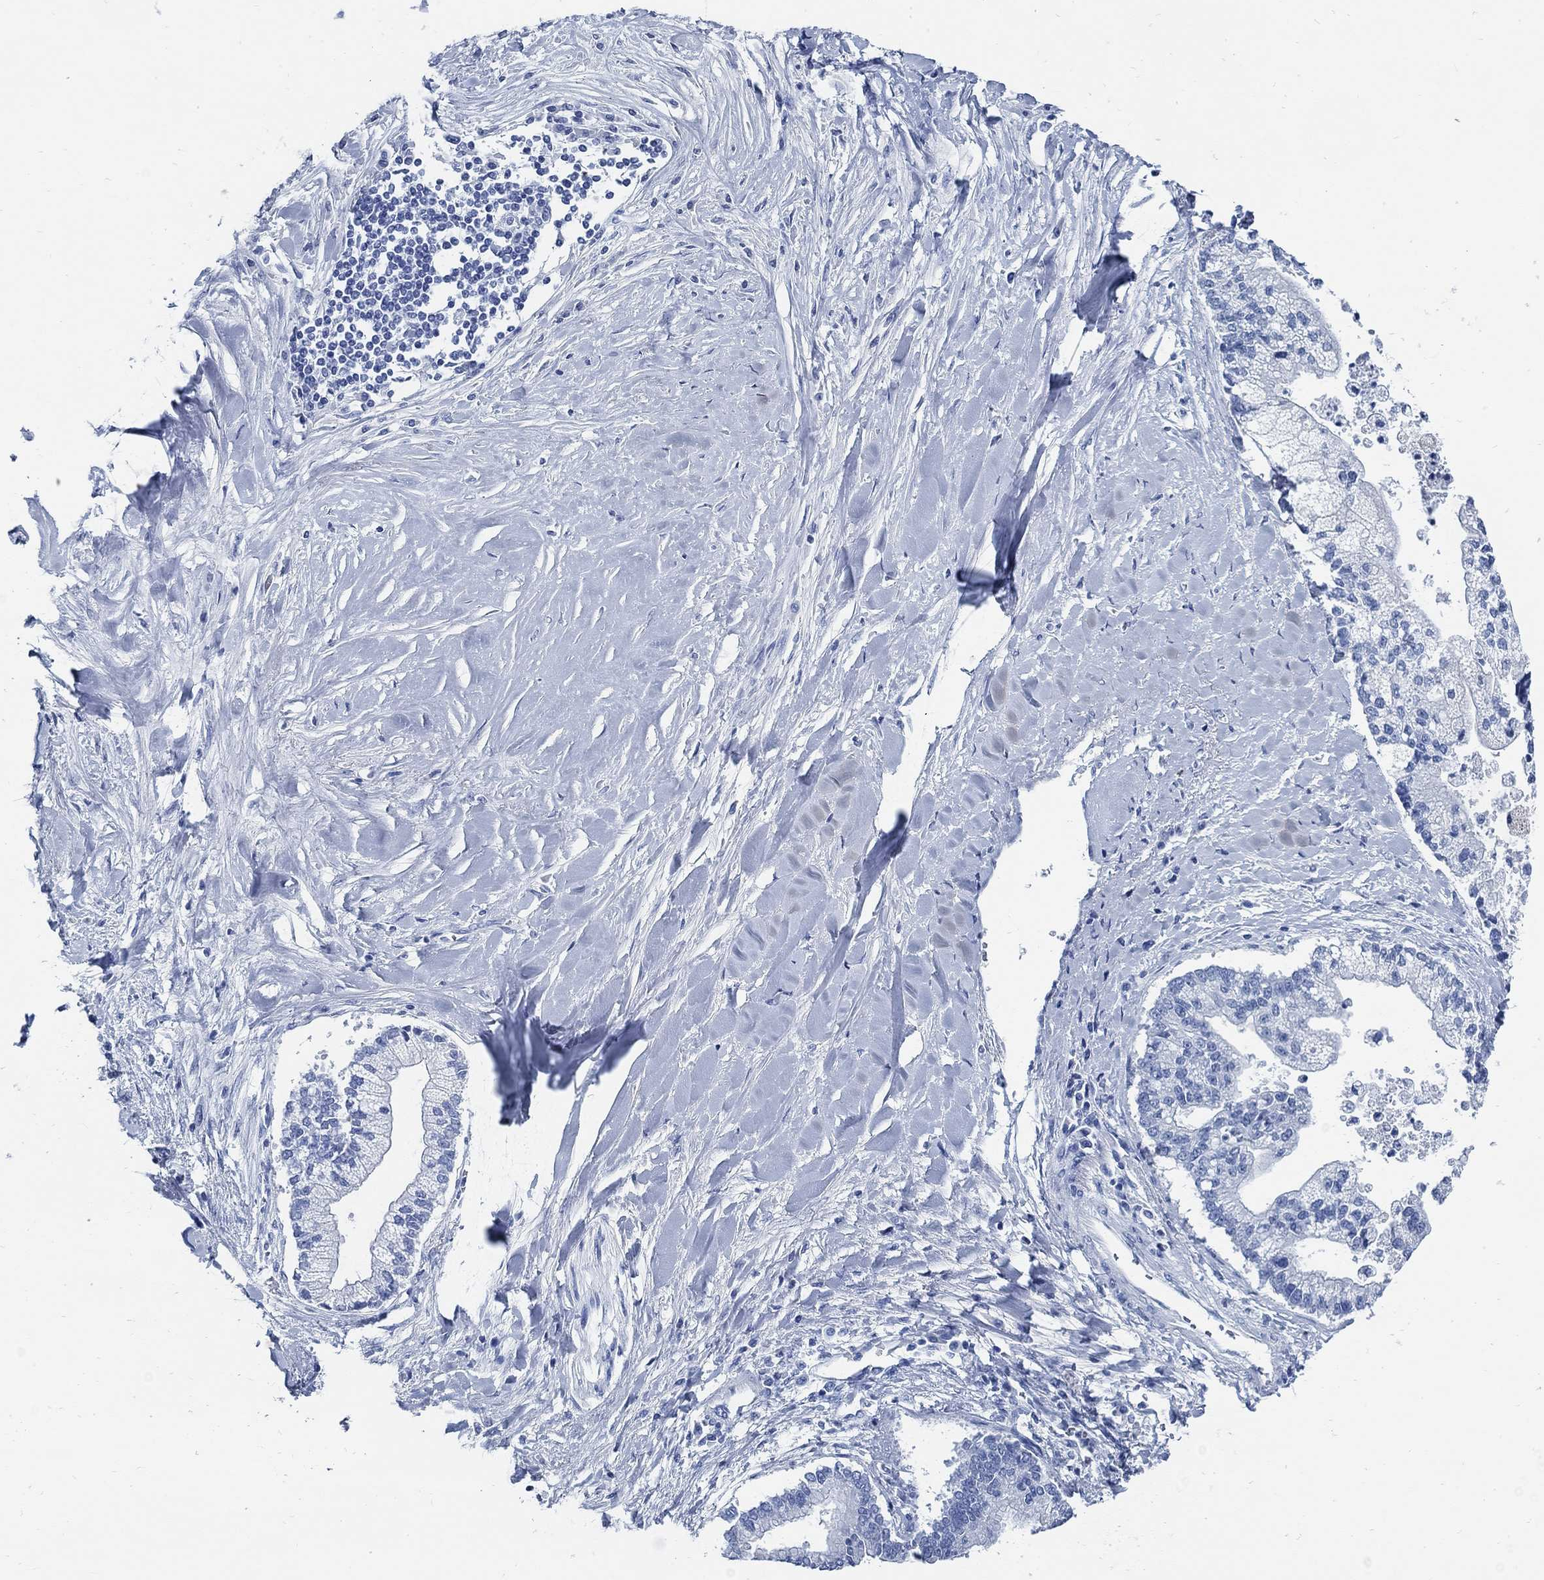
{"staining": {"intensity": "negative", "quantity": "none", "location": "none"}, "tissue": "liver cancer", "cell_type": "Tumor cells", "image_type": "cancer", "snomed": [{"axis": "morphology", "description": "Cholangiocarcinoma"}, {"axis": "topography", "description": "Liver"}], "caption": "The image shows no staining of tumor cells in liver cancer (cholangiocarcinoma).", "gene": "SLC45A1", "patient": {"sex": "male", "age": 50}}